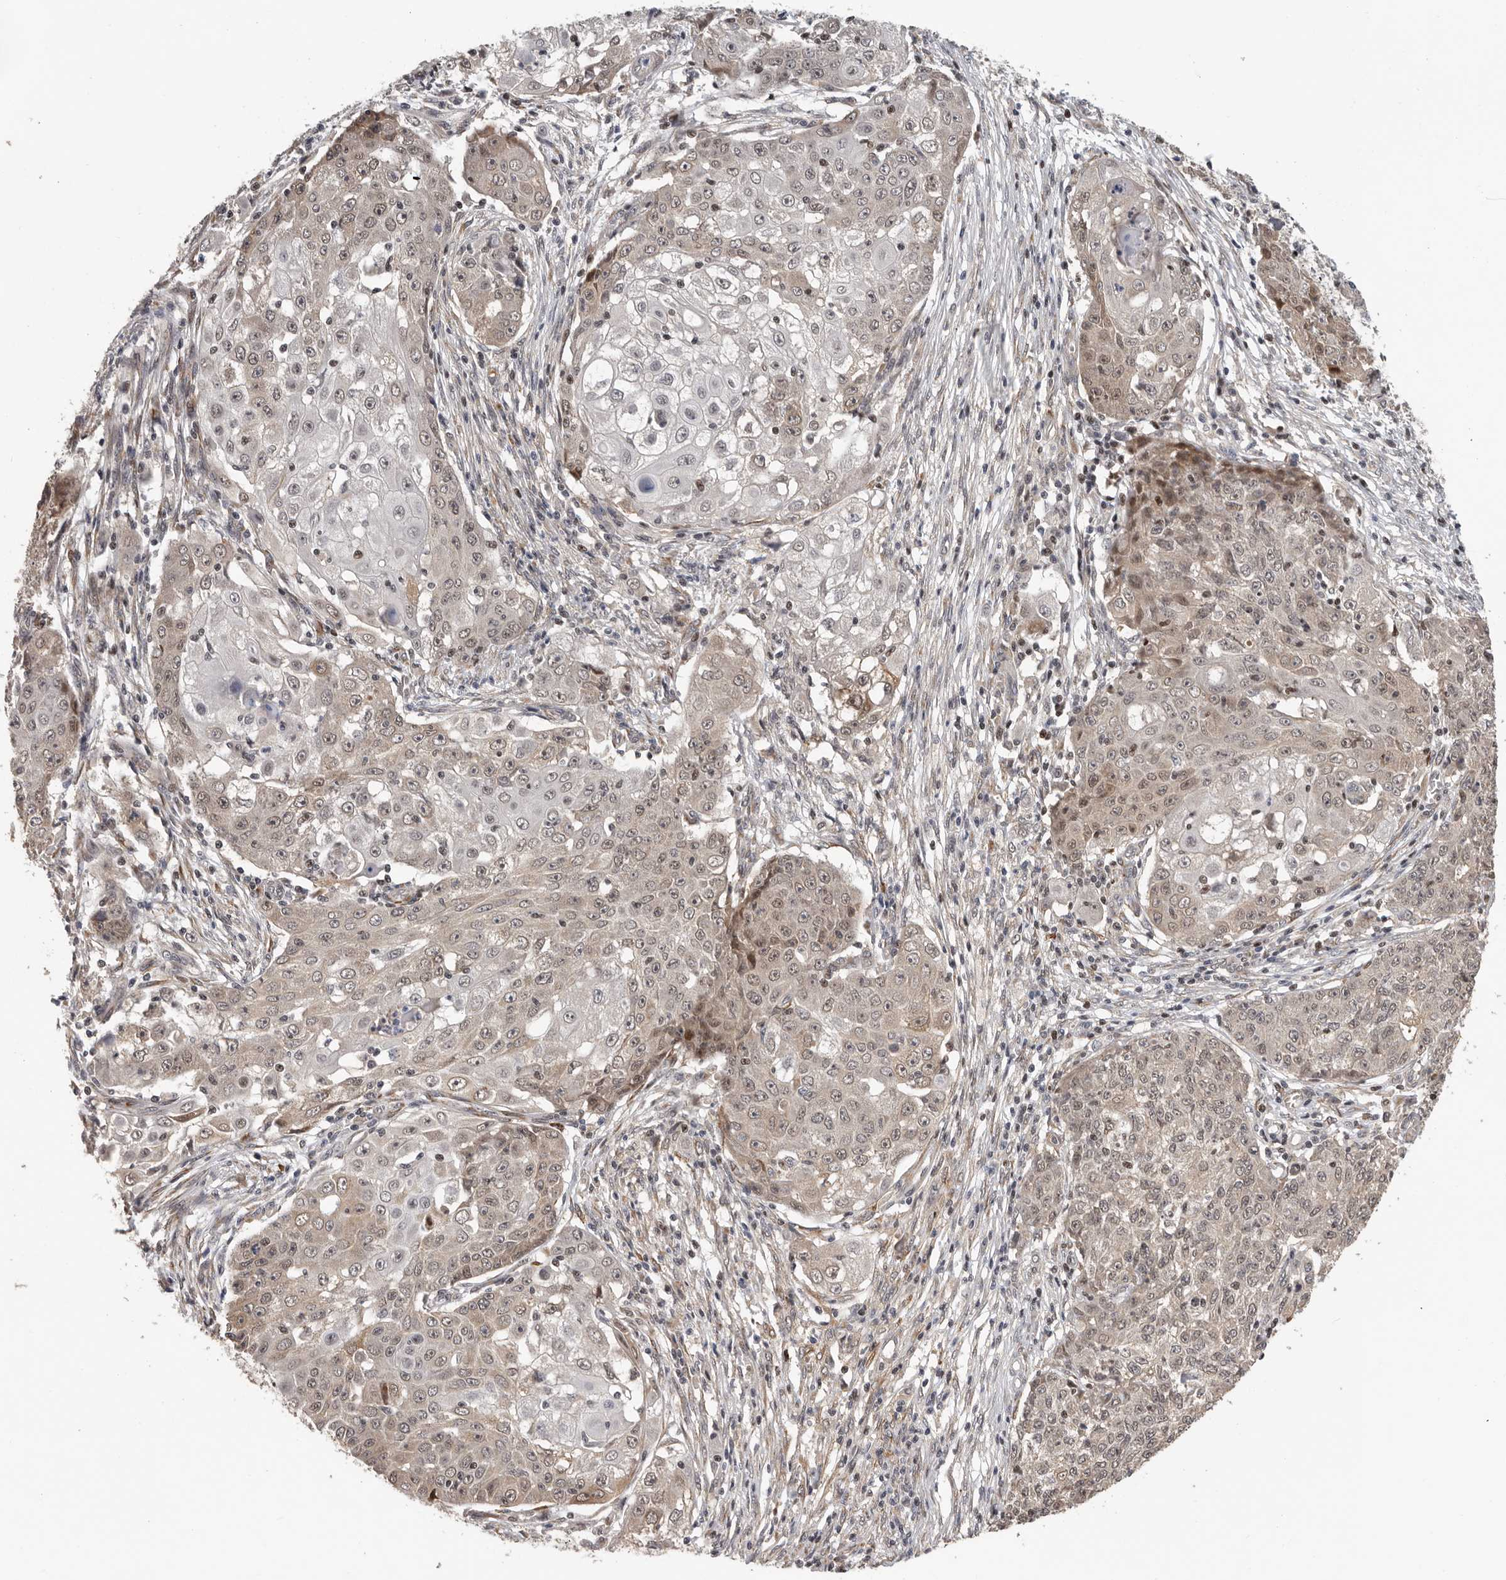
{"staining": {"intensity": "weak", "quantity": ">75%", "location": "nuclear"}, "tissue": "ovarian cancer", "cell_type": "Tumor cells", "image_type": "cancer", "snomed": [{"axis": "morphology", "description": "Carcinoma, endometroid"}, {"axis": "topography", "description": "Ovary"}], "caption": "Immunohistochemistry staining of ovarian cancer (endometroid carcinoma), which displays low levels of weak nuclear staining in about >75% of tumor cells indicating weak nuclear protein expression. The staining was performed using DAB (3,3'-diaminobenzidine) (brown) for protein detection and nuclei were counterstained in hematoxylin (blue).", "gene": "HENMT1", "patient": {"sex": "female", "age": 42}}